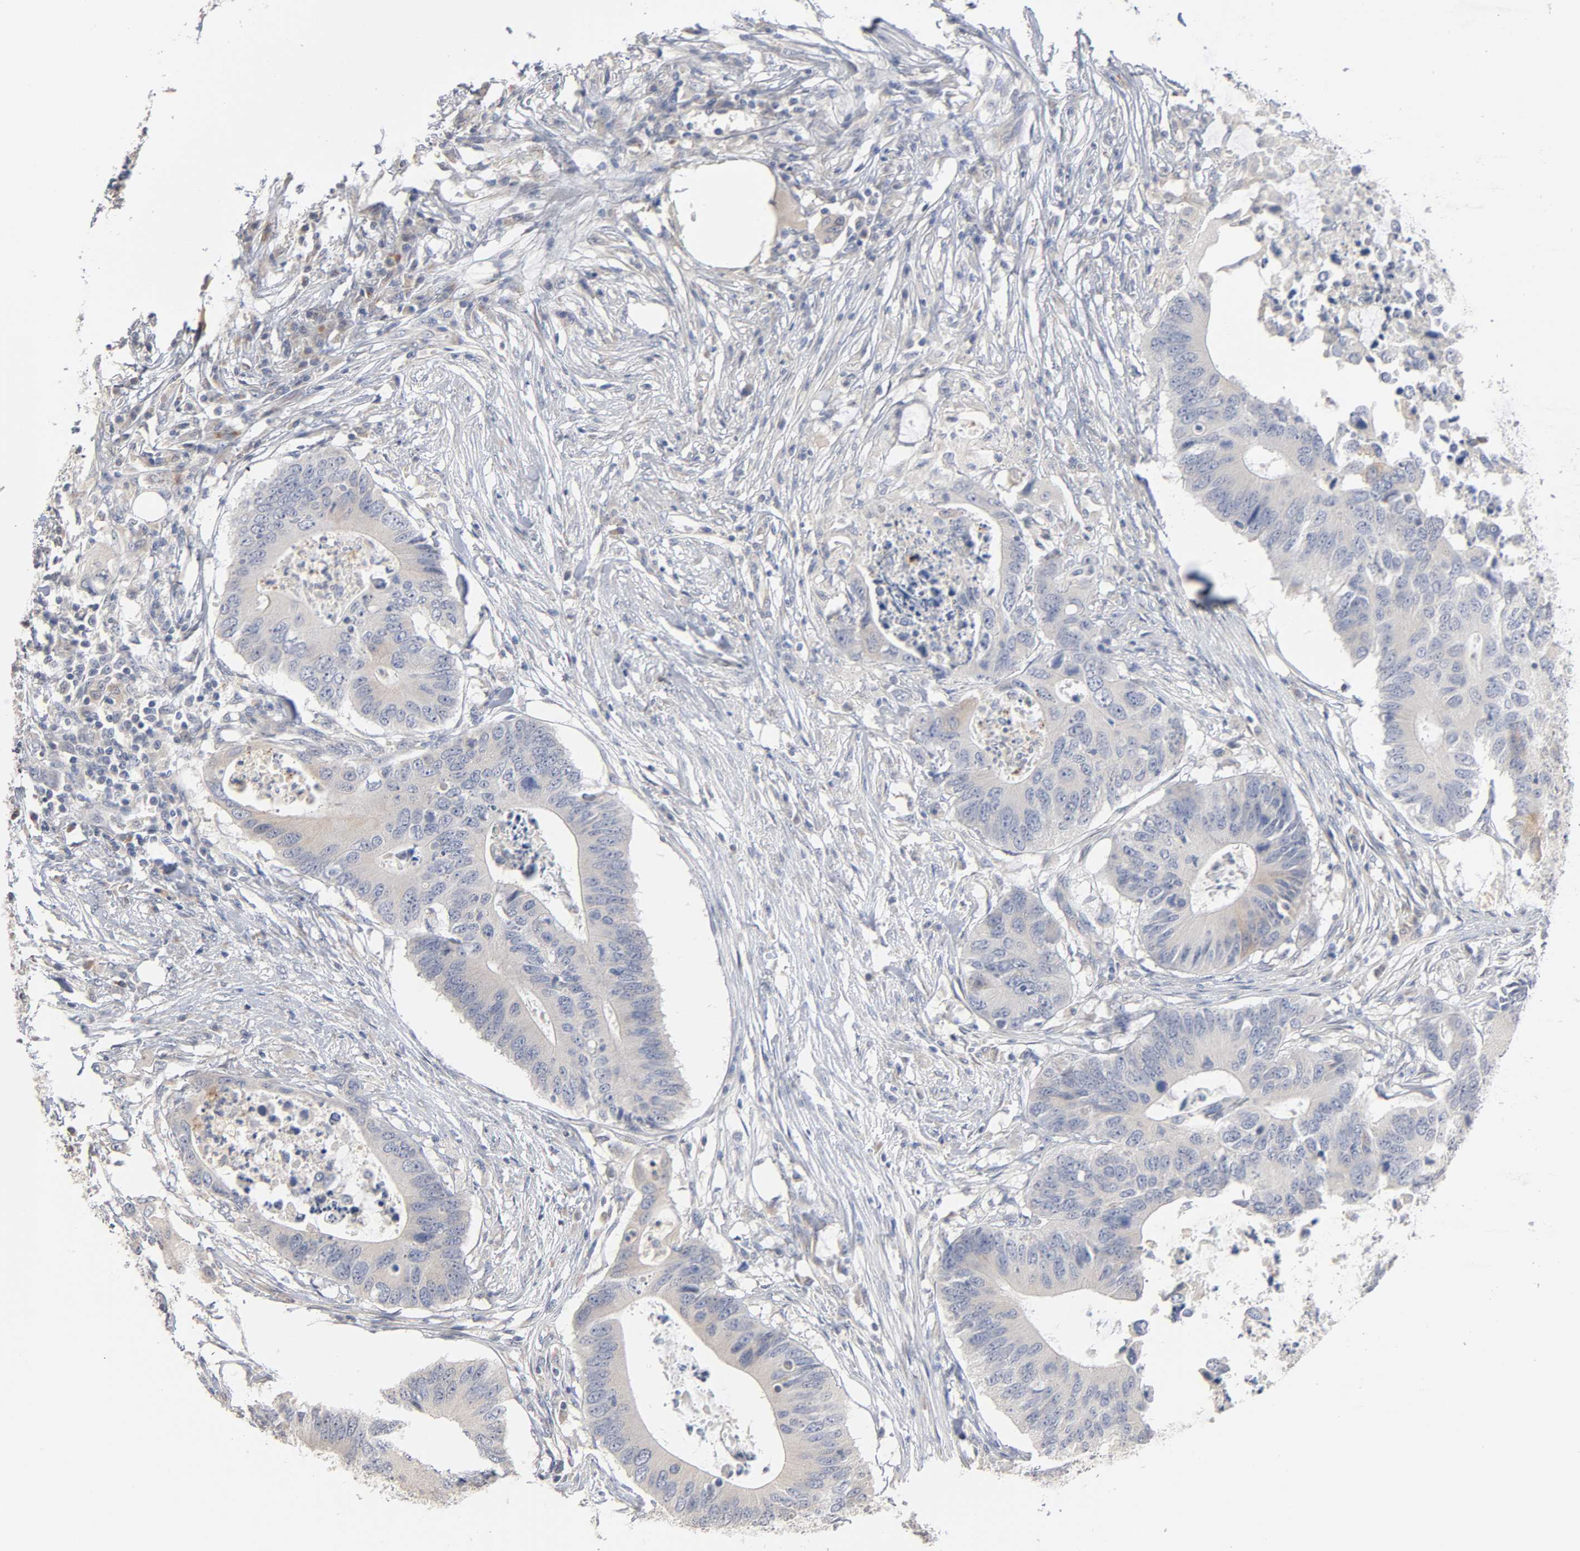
{"staining": {"intensity": "weak", "quantity": ">75%", "location": "cytoplasmic/membranous"}, "tissue": "colorectal cancer", "cell_type": "Tumor cells", "image_type": "cancer", "snomed": [{"axis": "morphology", "description": "Adenocarcinoma, NOS"}, {"axis": "topography", "description": "Colon"}], "caption": "Protein expression analysis of colorectal cancer shows weak cytoplasmic/membranous staining in approximately >75% of tumor cells.", "gene": "AK7", "patient": {"sex": "male", "age": 71}}